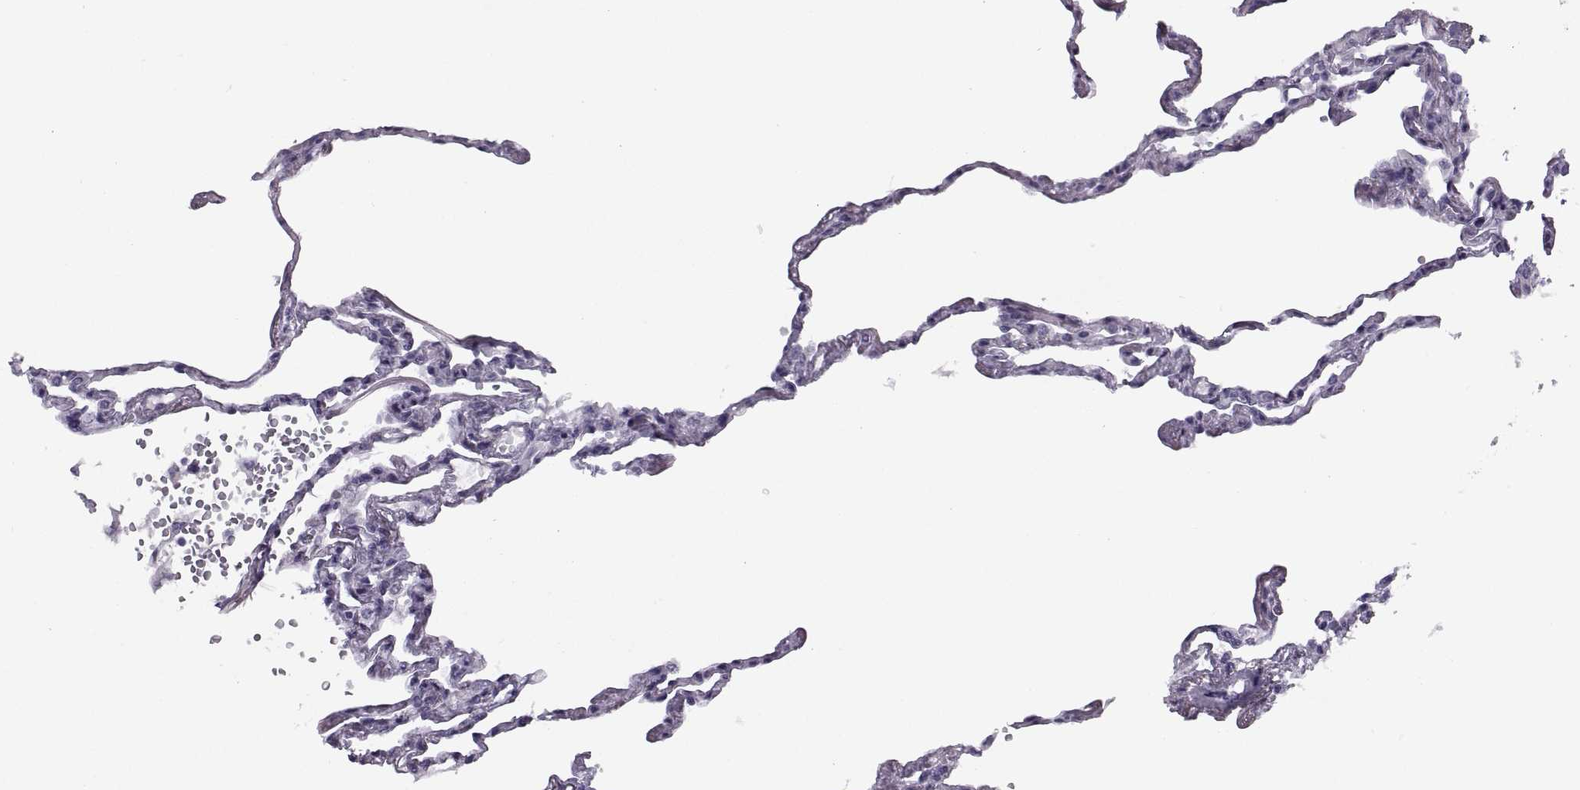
{"staining": {"intensity": "negative", "quantity": "none", "location": "none"}, "tissue": "lung", "cell_type": "Alveolar cells", "image_type": "normal", "snomed": [{"axis": "morphology", "description": "Normal tissue, NOS"}, {"axis": "topography", "description": "Lung"}], "caption": "Immunohistochemistry (IHC) of unremarkable lung shows no expression in alveolar cells.", "gene": "TBC1D3B", "patient": {"sex": "male", "age": 78}}